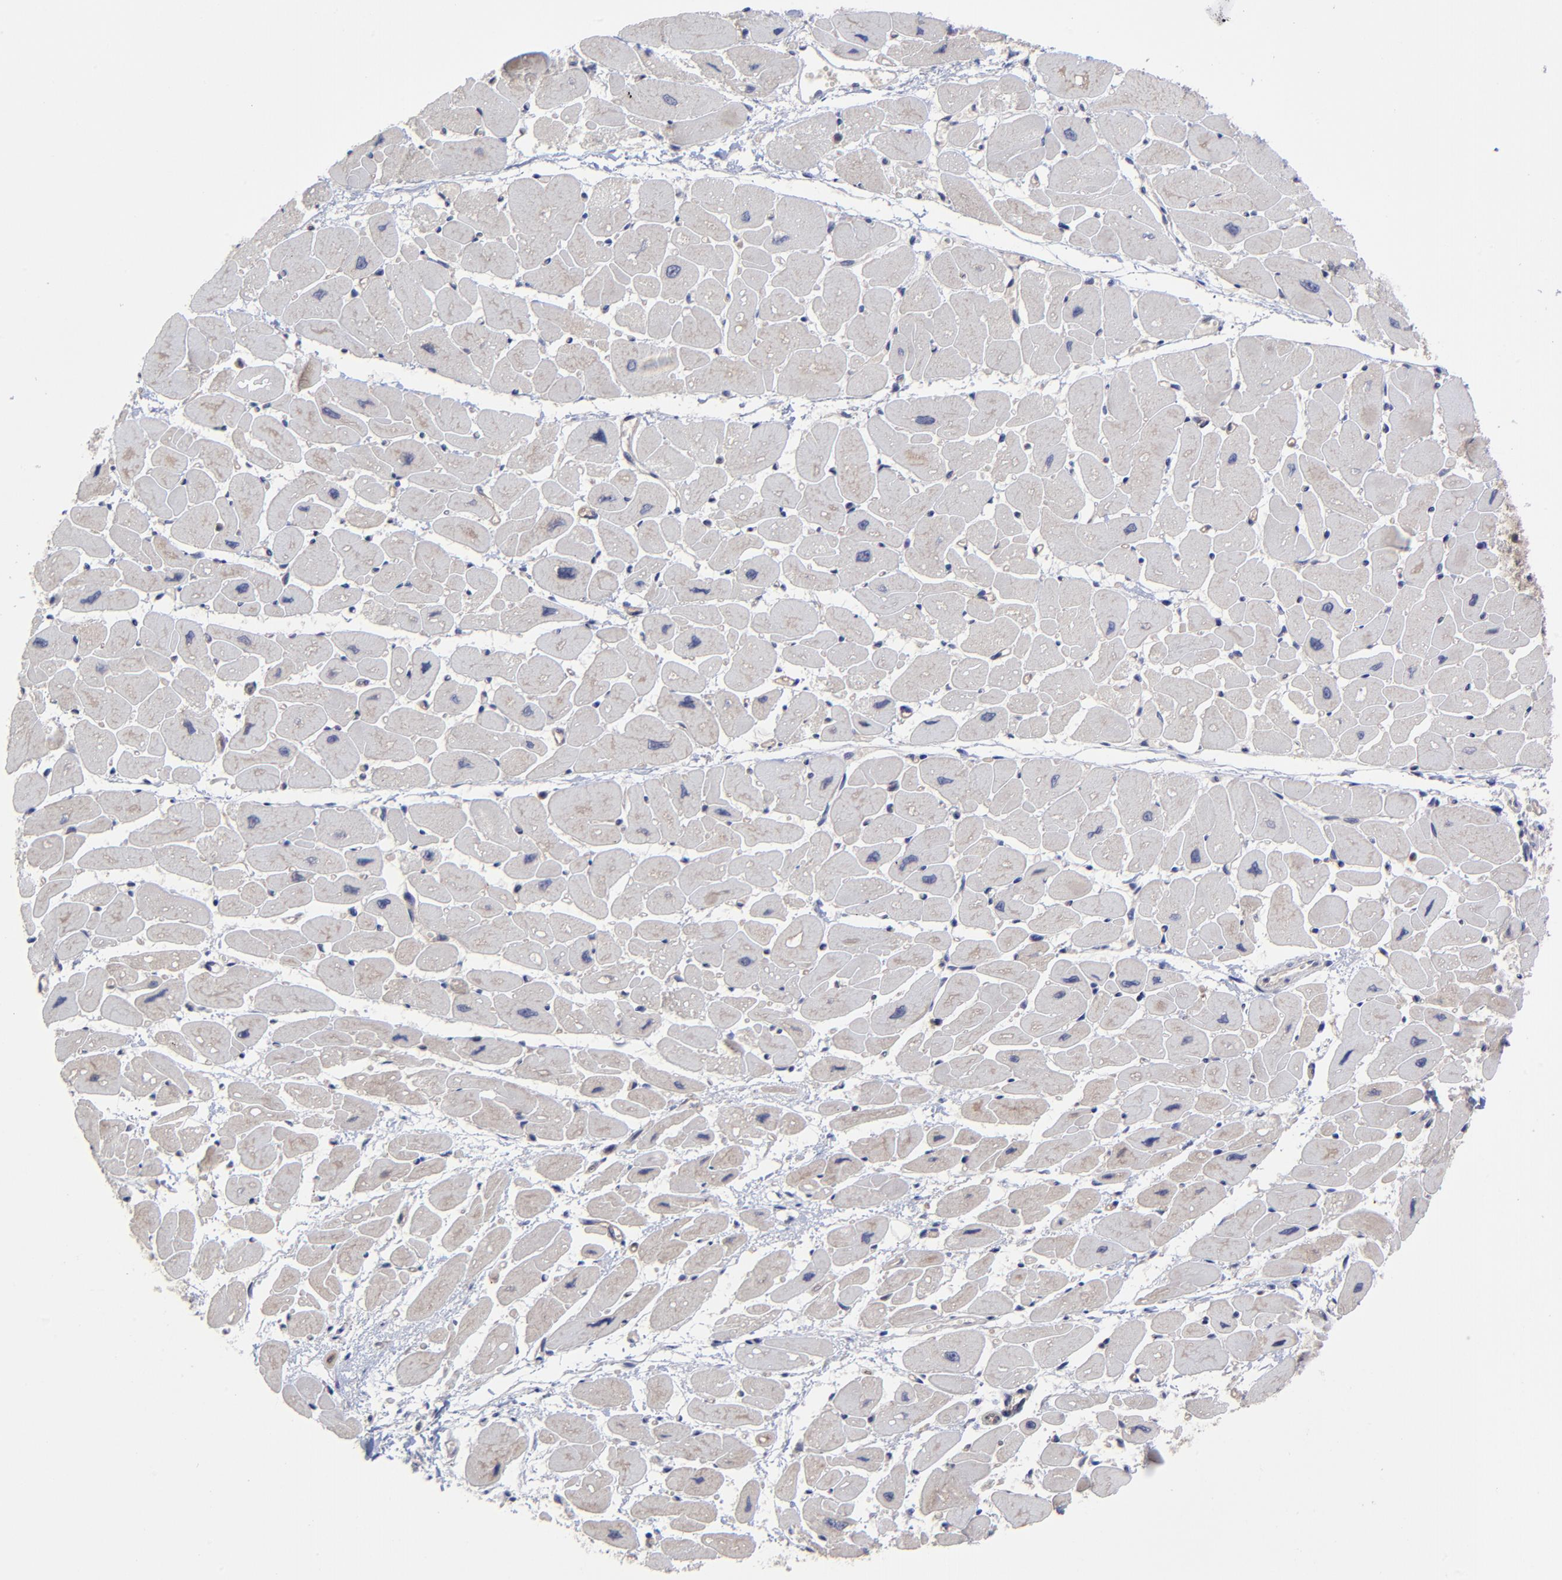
{"staining": {"intensity": "moderate", "quantity": "25%-75%", "location": "cytoplasmic/membranous"}, "tissue": "heart muscle", "cell_type": "Cardiomyocytes", "image_type": "normal", "snomed": [{"axis": "morphology", "description": "Normal tissue, NOS"}, {"axis": "topography", "description": "Heart"}], "caption": "Immunohistochemical staining of unremarkable human heart muscle displays 25%-75% levels of moderate cytoplasmic/membranous protein positivity in about 25%-75% of cardiomyocytes. (DAB IHC, brown staining for protein, blue staining for nuclei).", "gene": "ZNF419", "patient": {"sex": "female", "age": 54}}